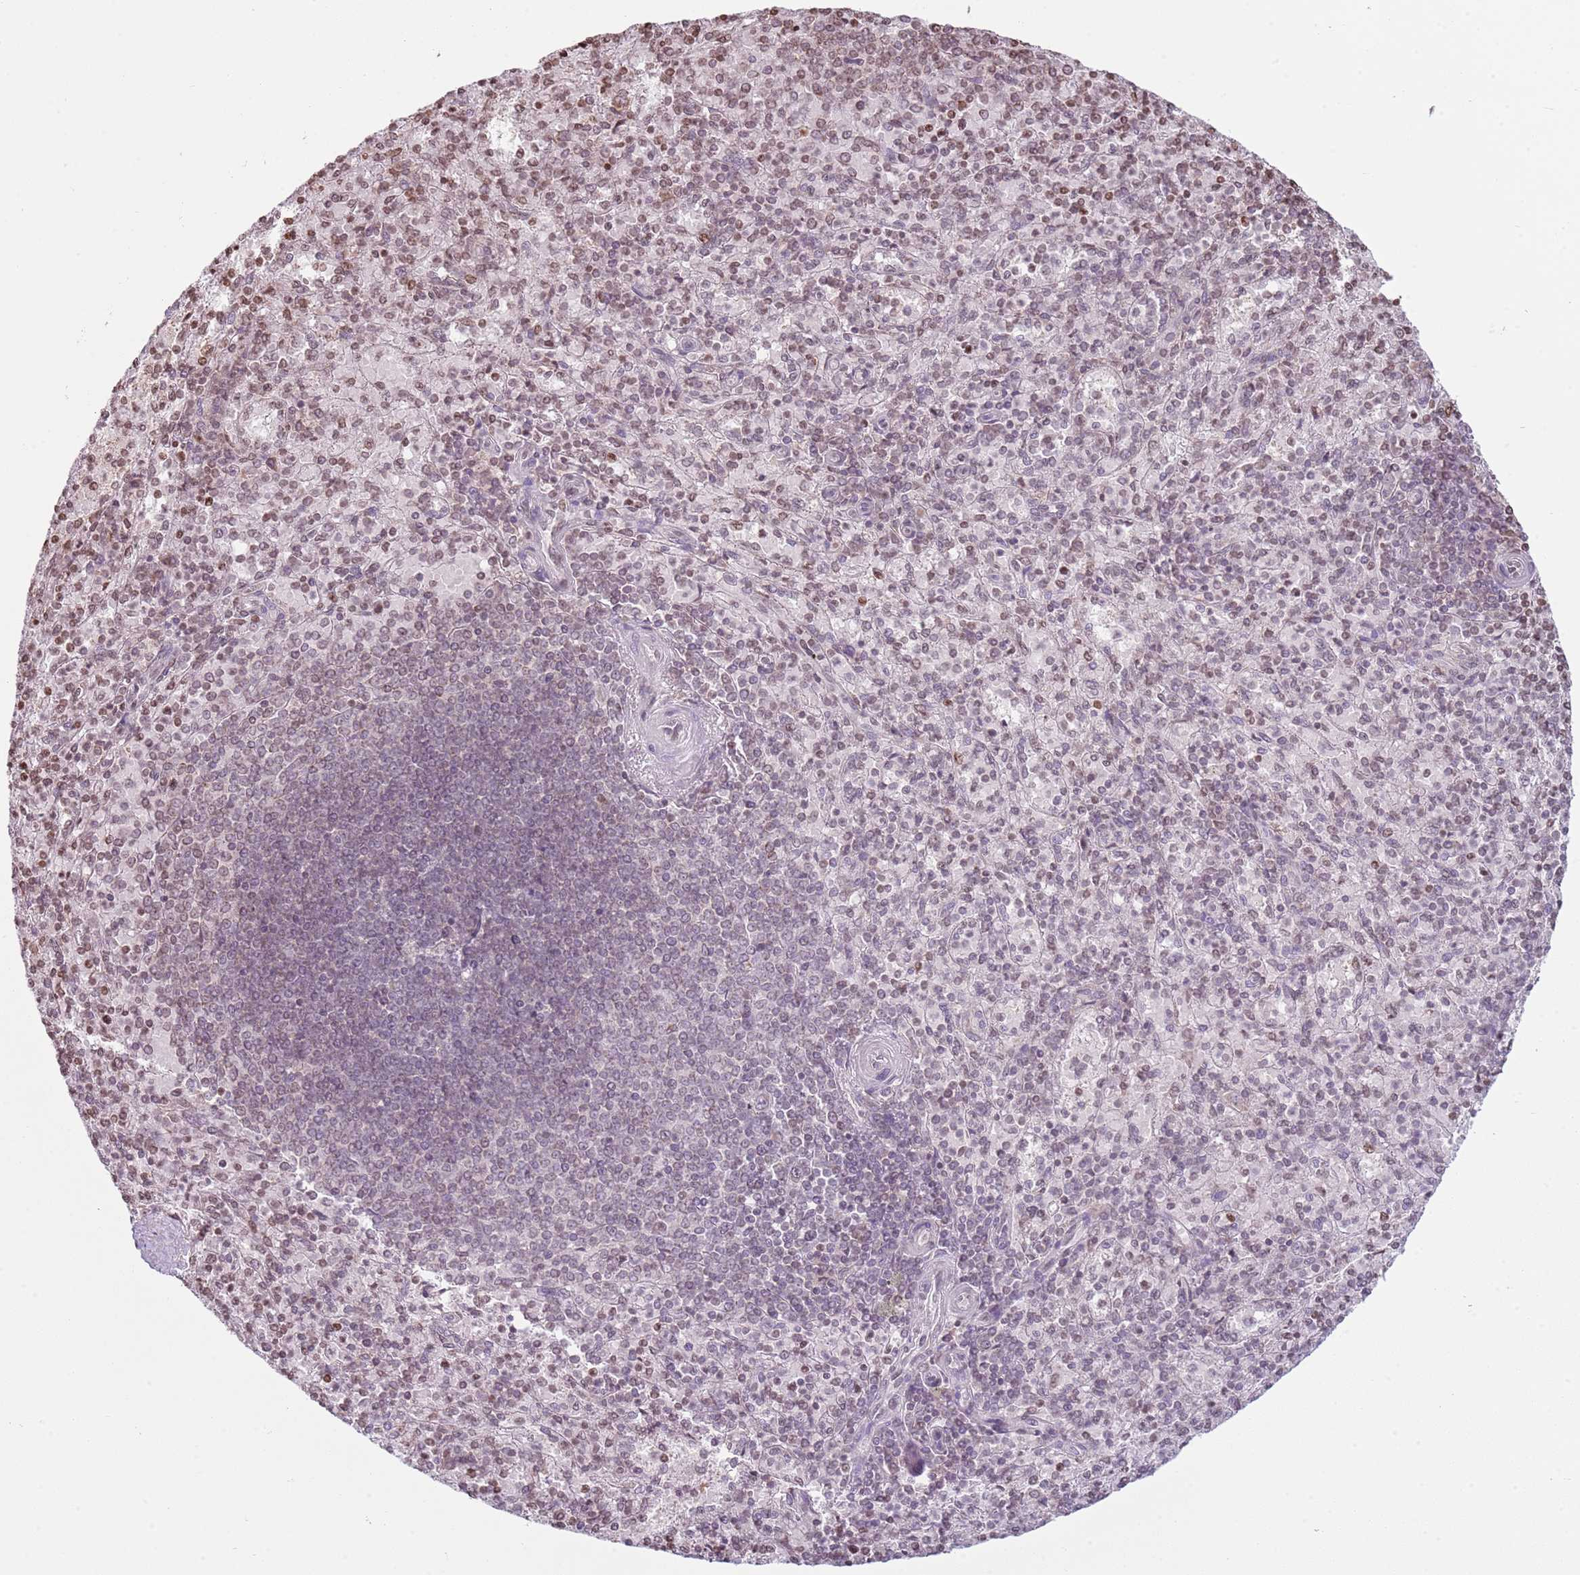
{"staining": {"intensity": "weak", "quantity": "<25%", "location": "cytoplasmic/membranous"}, "tissue": "spleen", "cell_type": "Cells in red pulp", "image_type": "normal", "snomed": [{"axis": "morphology", "description": "Normal tissue, NOS"}, {"axis": "topography", "description": "Spleen"}], "caption": "A high-resolution histopathology image shows immunohistochemistry (IHC) staining of normal spleen, which displays no significant expression in cells in red pulp. (DAB (3,3'-diaminobenzidine) IHC visualized using brightfield microscopy, high magnification).", "gene": "SCAF1", "patient": {"sex": "male", "age": 82}}